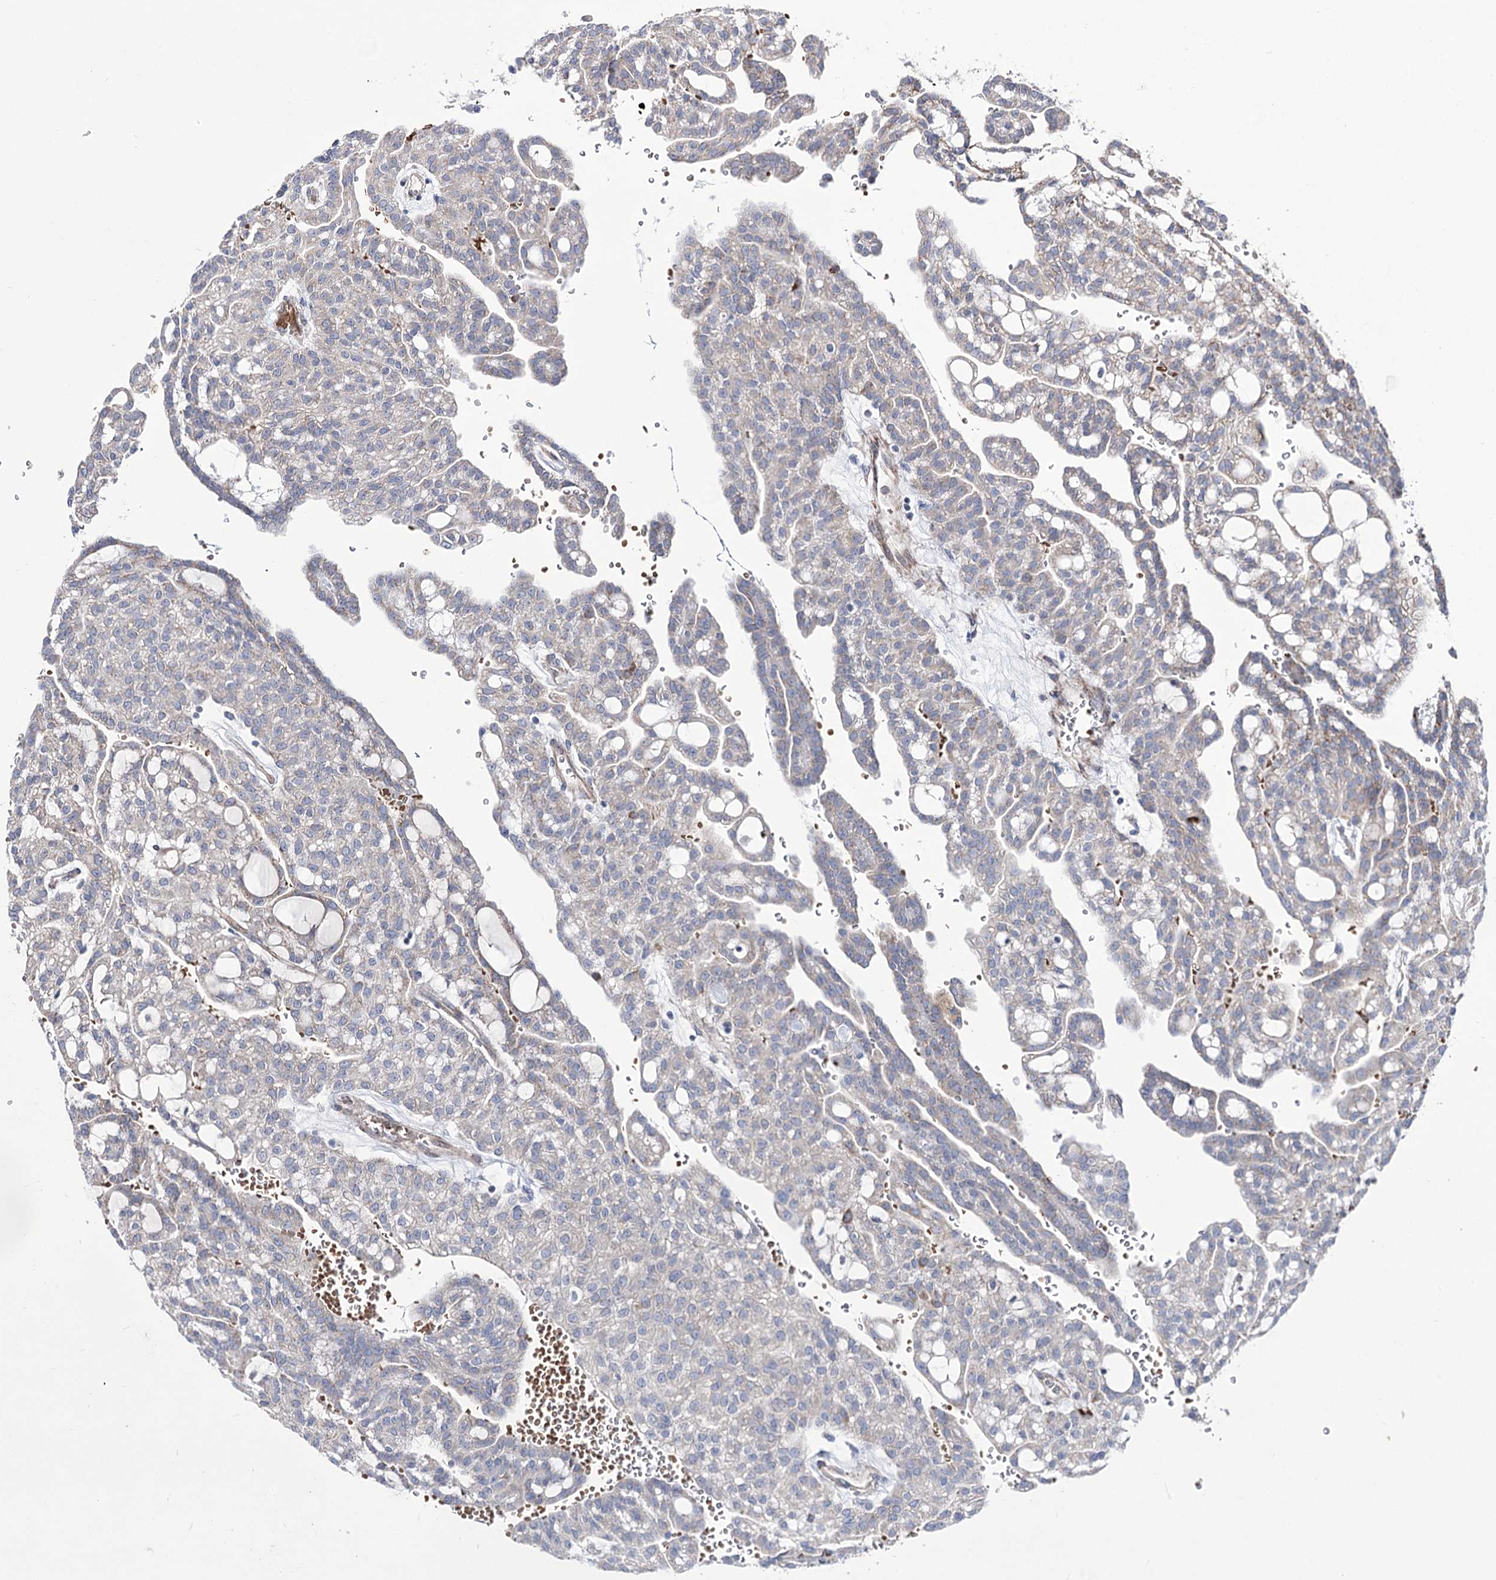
{"staining": {"intensity": "negative", "quantity": "none", "location": "none"}, "tissue": "renal cancer", "cell_type": "Tumor cells", "image_type": "cancer", "snomed": [{"axis": "morphology", "description": "Adenocarcinoma, NOS"}, {"axis": "topography", "description": "Kidney"}], "caption": "The histopathology image exhibits no staining of tumor cells in adenocarcinoma (renal).", "gene": "OSBPL5", "patient": {"sex": "male", "age": 63}}